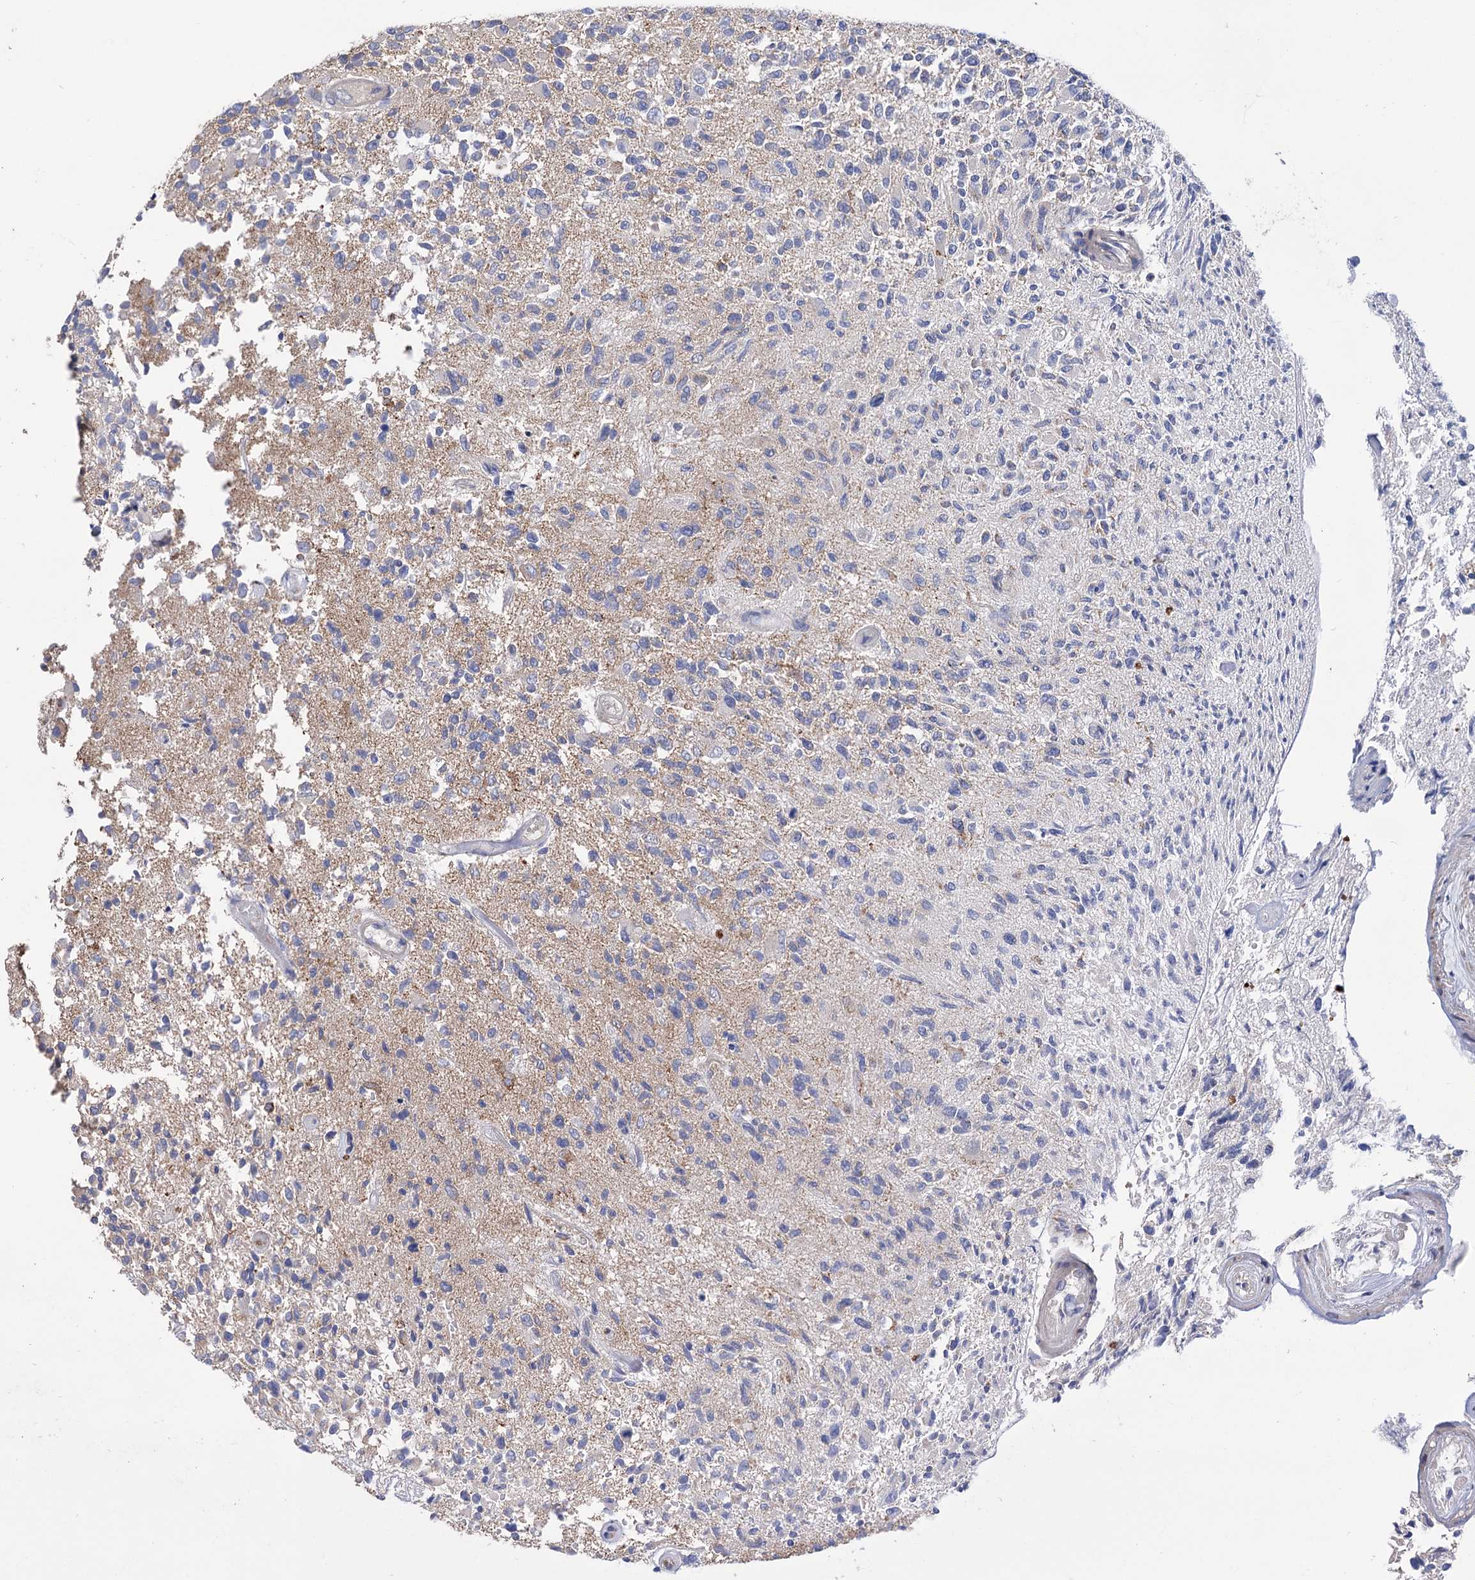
{"staining": {"intensity": "negative", "quantity": "none", "location": "none"}, "tissue": "glioma", "cell_type": "Tumor cells", "image_type": "cancer", "snomed": [{"axis": "morphology", "description": "Glioma, malignant, High grade"}, {"axis": "morphology", "description": "Glioblastoma, NOS"}, {"axis": "topography", "description": "Brain"}], "caption": "Immunohistochemistry of human malignant high-grade glioma reveals no expression in tumor cells.", "gene": "BBS4", "patient": {"sex": "male", "age": 60}}